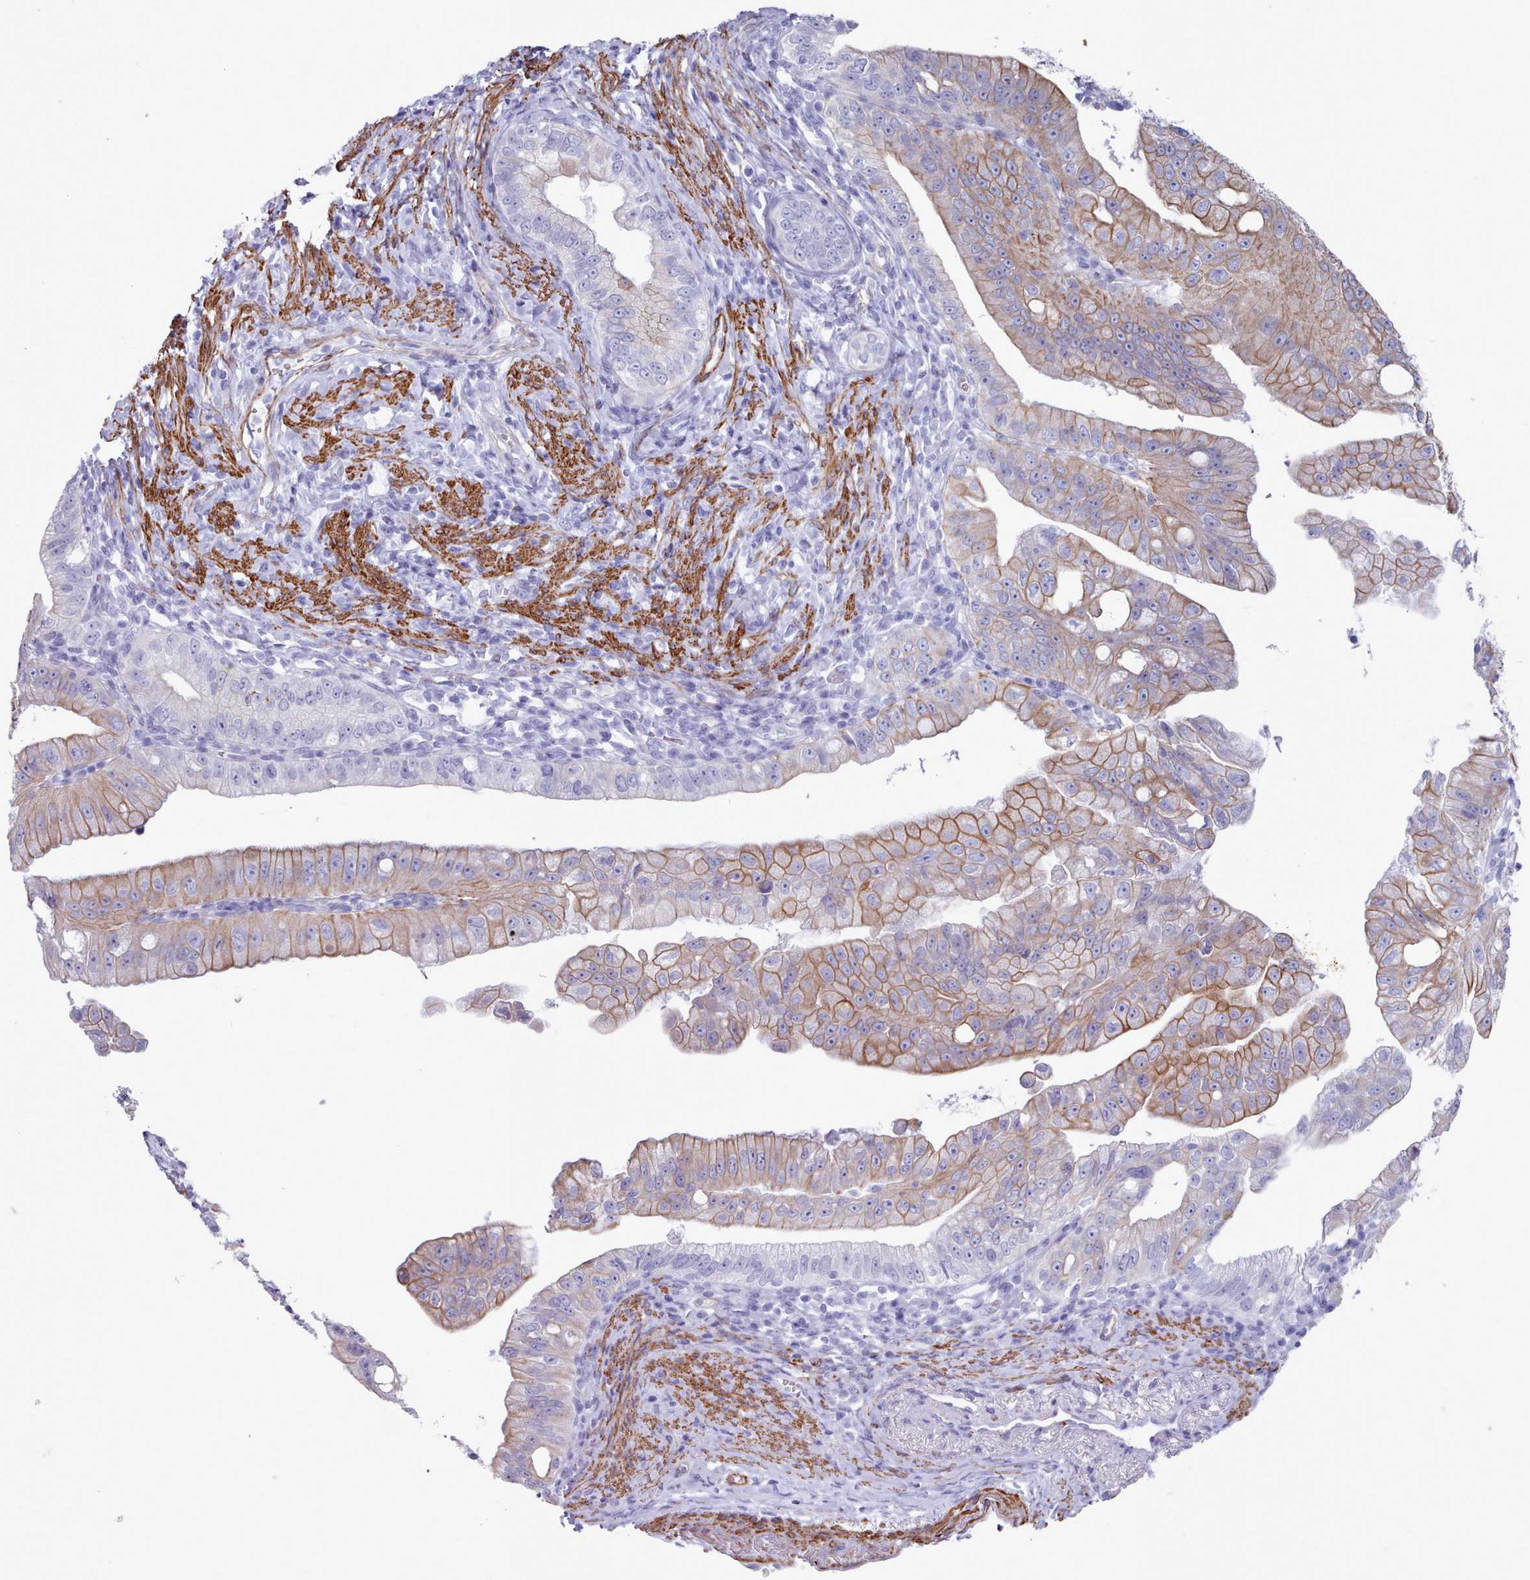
{"staining": {"intensity": "moderate", "quantity": "25%-75%", "location": "cytoplasmic/membranous"}, "tissue": "pancreatic cancer", "cell_type": "Tumor cells", "image_type": "cancer", "snomed": [{"axis": "morphology", "description": "Adenocarcinoma, NOS"}, {"axis": "topography", "description": "Pancreas"}], "caption": "Approximately 25%-75% of tumor cells in human pancreatic cancer (adenocarcinoma) demonstrate moderate cytoplasmic/membranous protein staining as visualized by brown immunohistochemical staining.", "gene": "FPGS", "patient": {"sex": "male", "age": 70}}